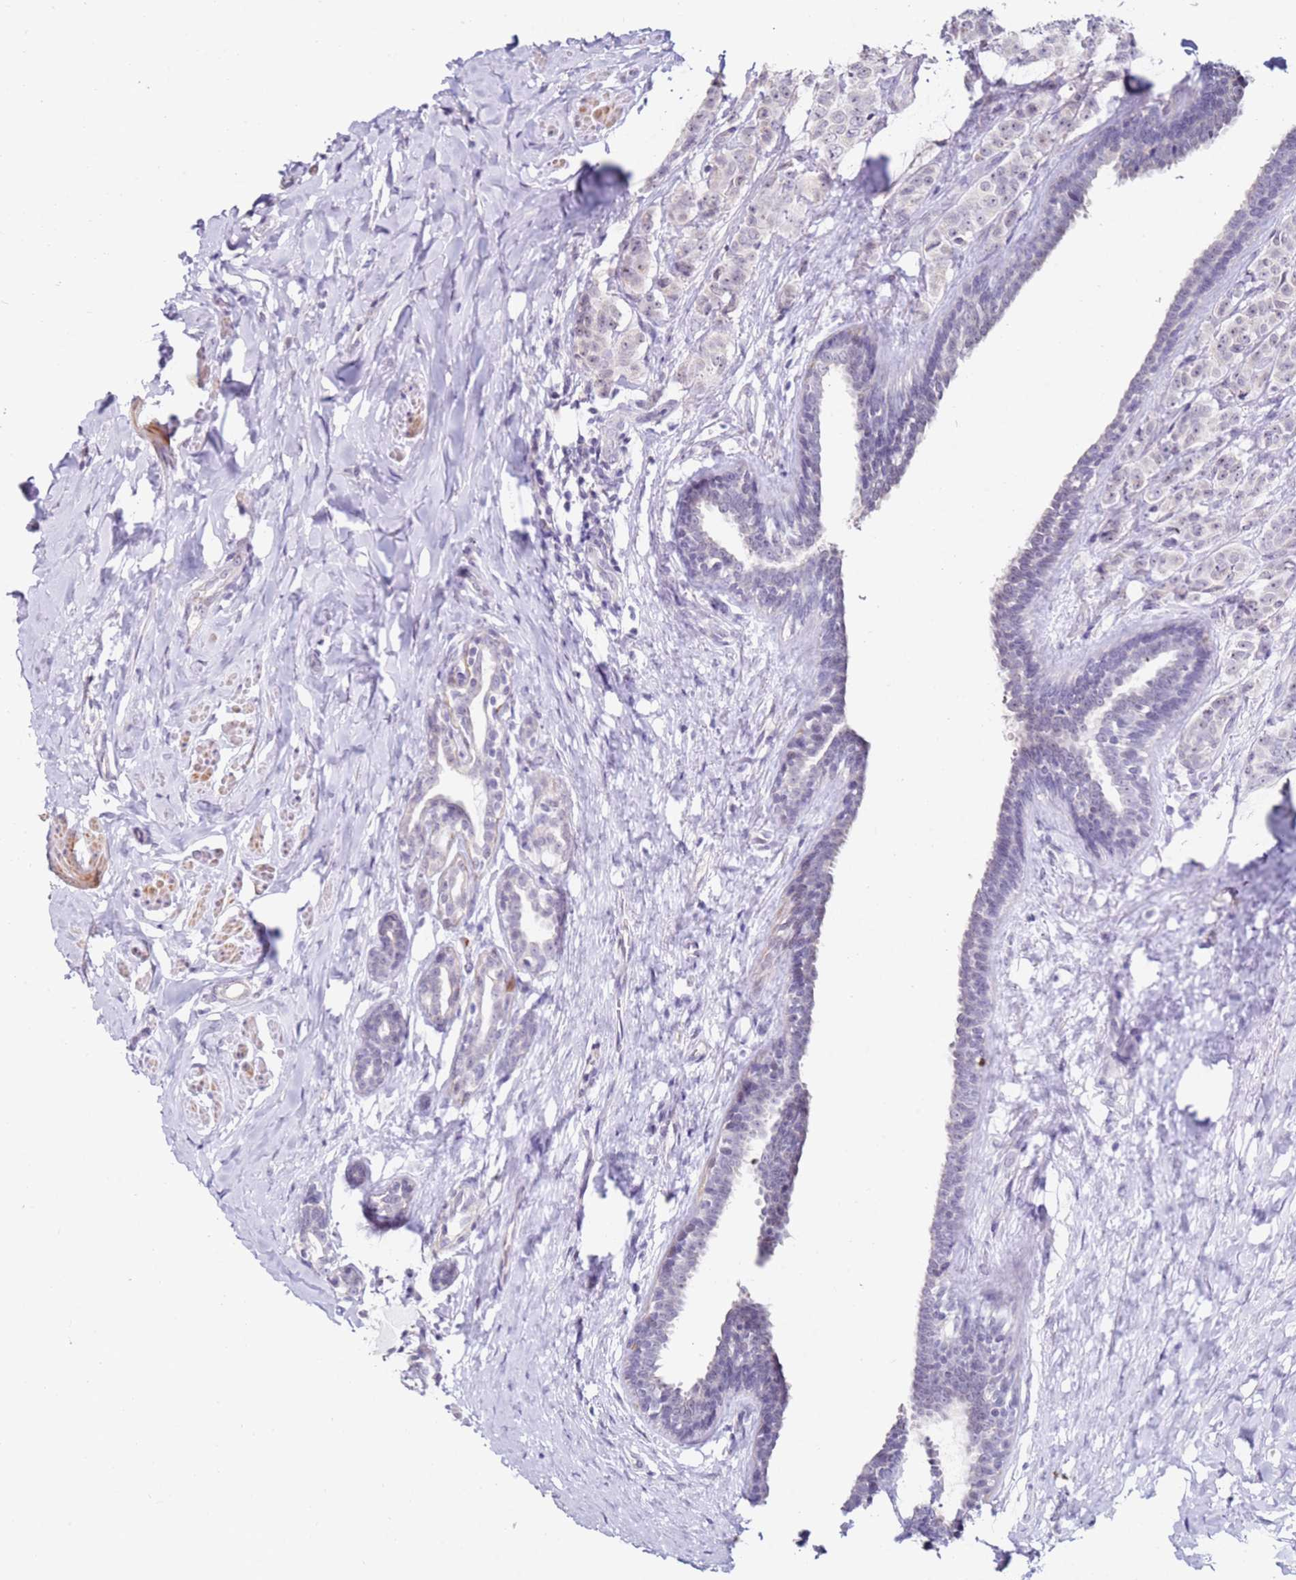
{"staining": {"intensity": "negative", "quantity": "none", "location": "none"}, "tissue": "breast cancer", "cell_type": "Tumor cells", "image_type": "cancer", "snomed": [{"axis": "morphology", "description": "Duct carcinoma"}, {"axis": "topography", "description": "Breast"}], "caption": "Breast cancer (intraductal carcinoma) was stained to show a protein in brown. There is no significant expression in tumor cells.", "gene": "RARS2", "patient": {"sex": "female", "age": 40}}